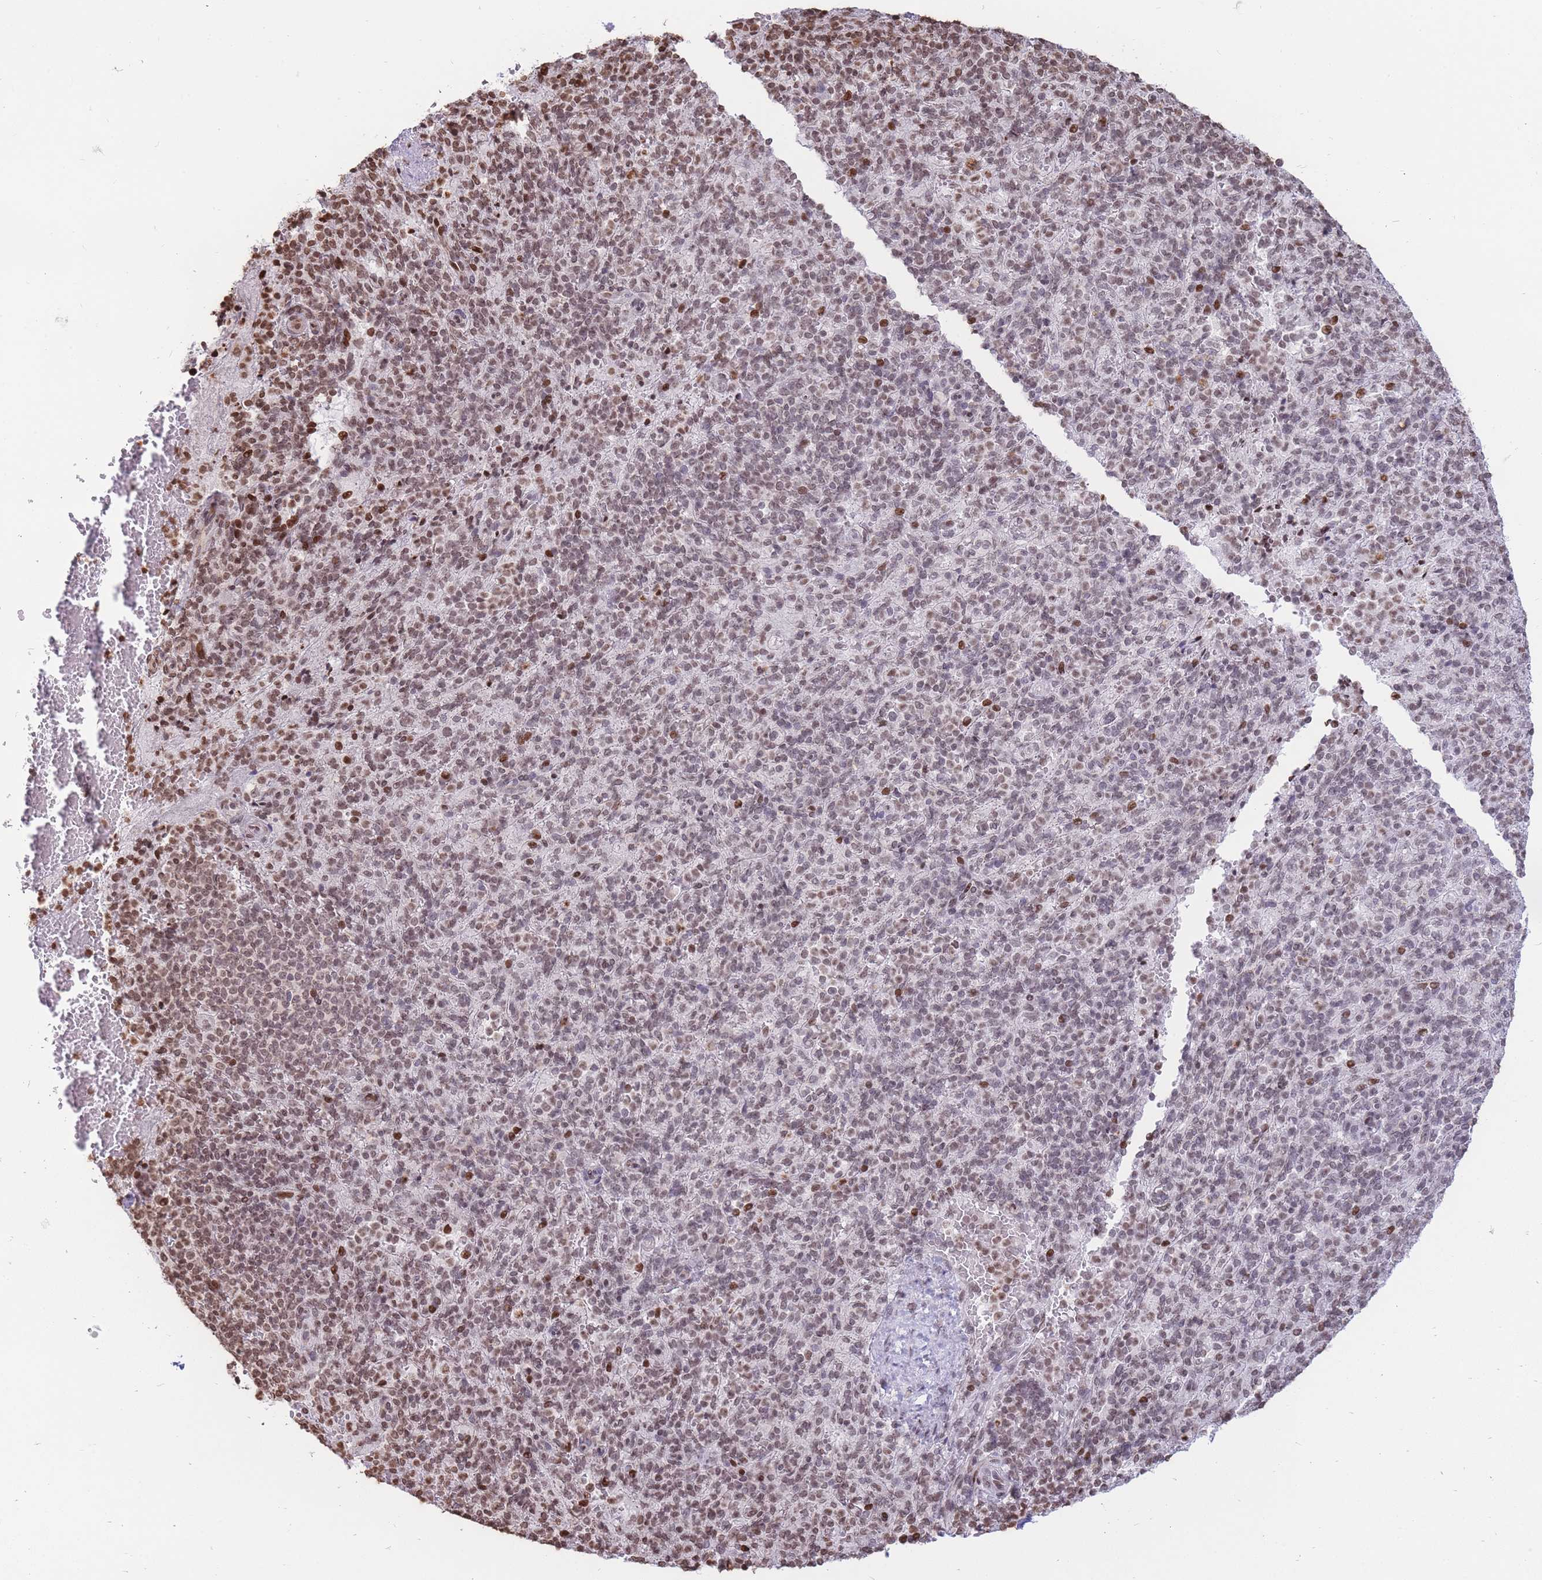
{"staining": {"intensity": "moderate", "quantity": "25%-75%", "location": "nuclear"}, "tissue": "spleen", "cell_type": "Cells in red pulp", "image_type": "normal", "snomed": [{"axis": "morphology", "description": "Normal tissue, NOS"}, {"axis": "topography", "description": "Spleen"}], "caption": "Normal spleen was stained to show a protein in brown. There is medium levels of moderate nuclear positivity in about 25%-75% of cells in red pulp.", "gene": "SHISAL1", "patient": {"sex": "female", "age": 74}}